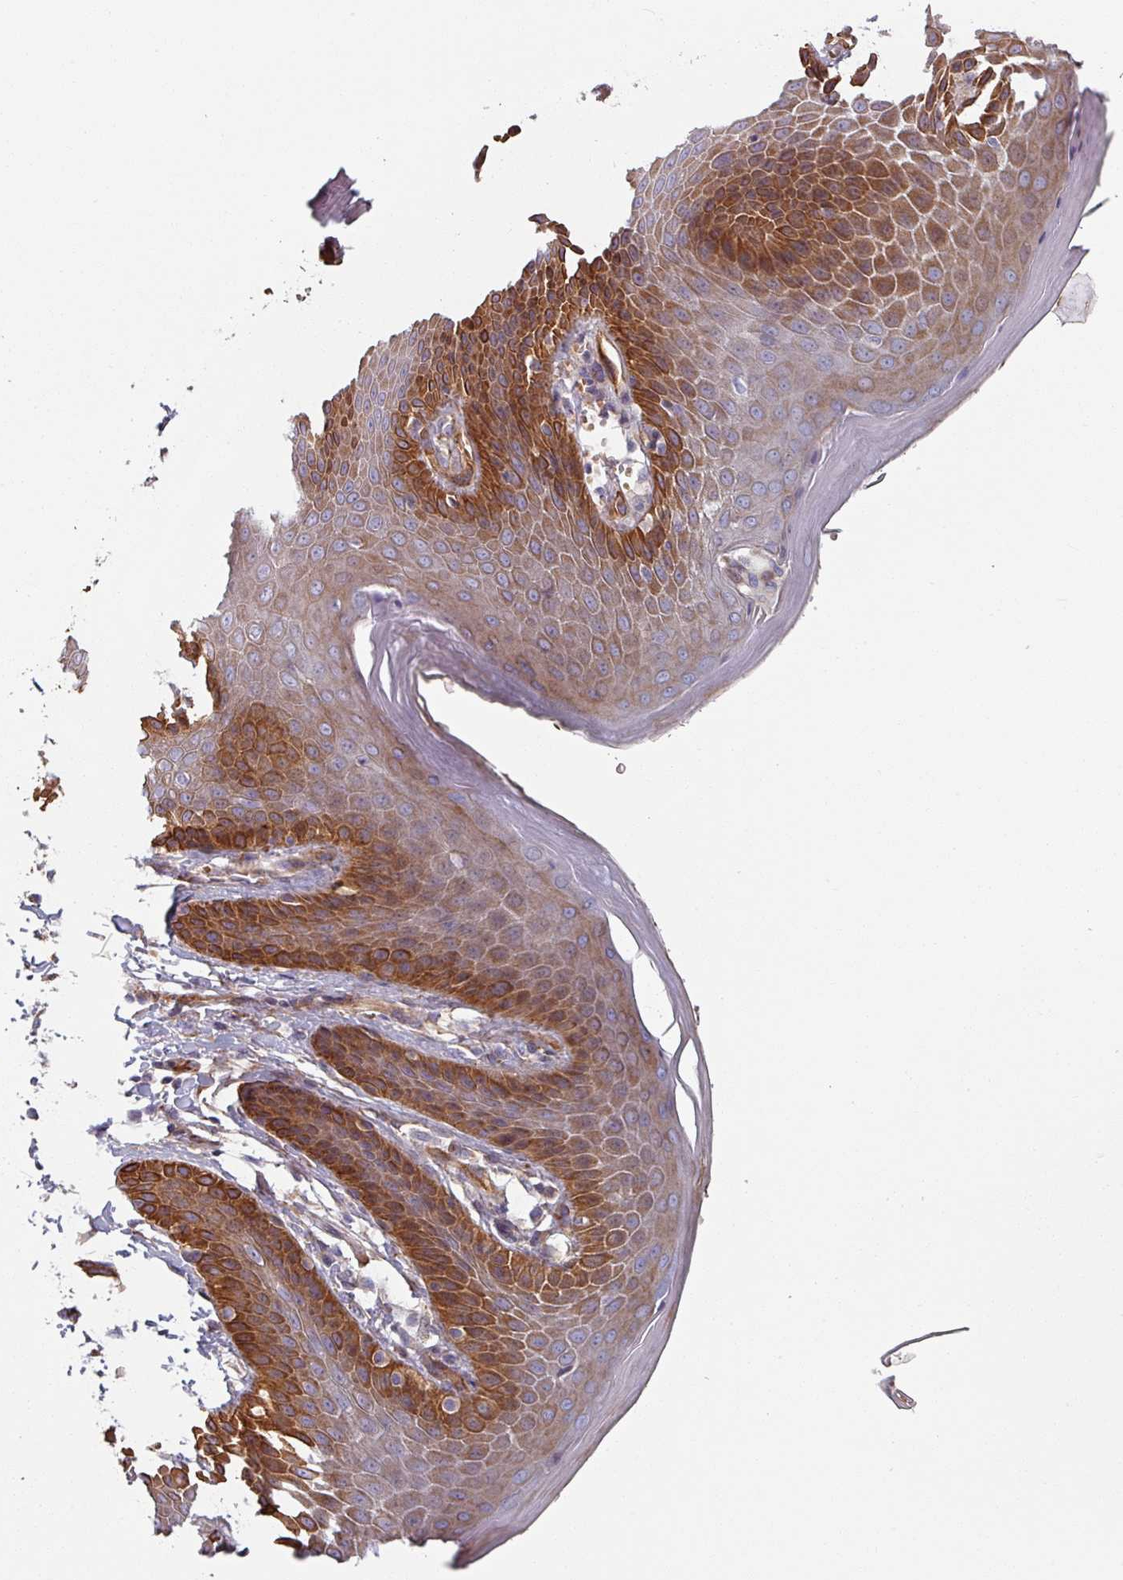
{"staining": {"intensity": "strong", "quantity": "25%-75%", "location": "cytoplasmic/membranous"}, "tissue": "skin", "cell_type": "Epidermal cells", "image_type": "normal", "snomed": [{"axis": "morphology", "description": "Normal tissue, NOS"}, {"axis": "topography", "description": "Peripheral nerve tissue"}], "caption": "Skin stained with immunohistochemistry (IHC) reveals strong cytoplasmic/membranous positivity in approximately 25%-75% of epidermal cells.", "gene": "C4BPB", "patient": {"sex": "male", "age": 51}}